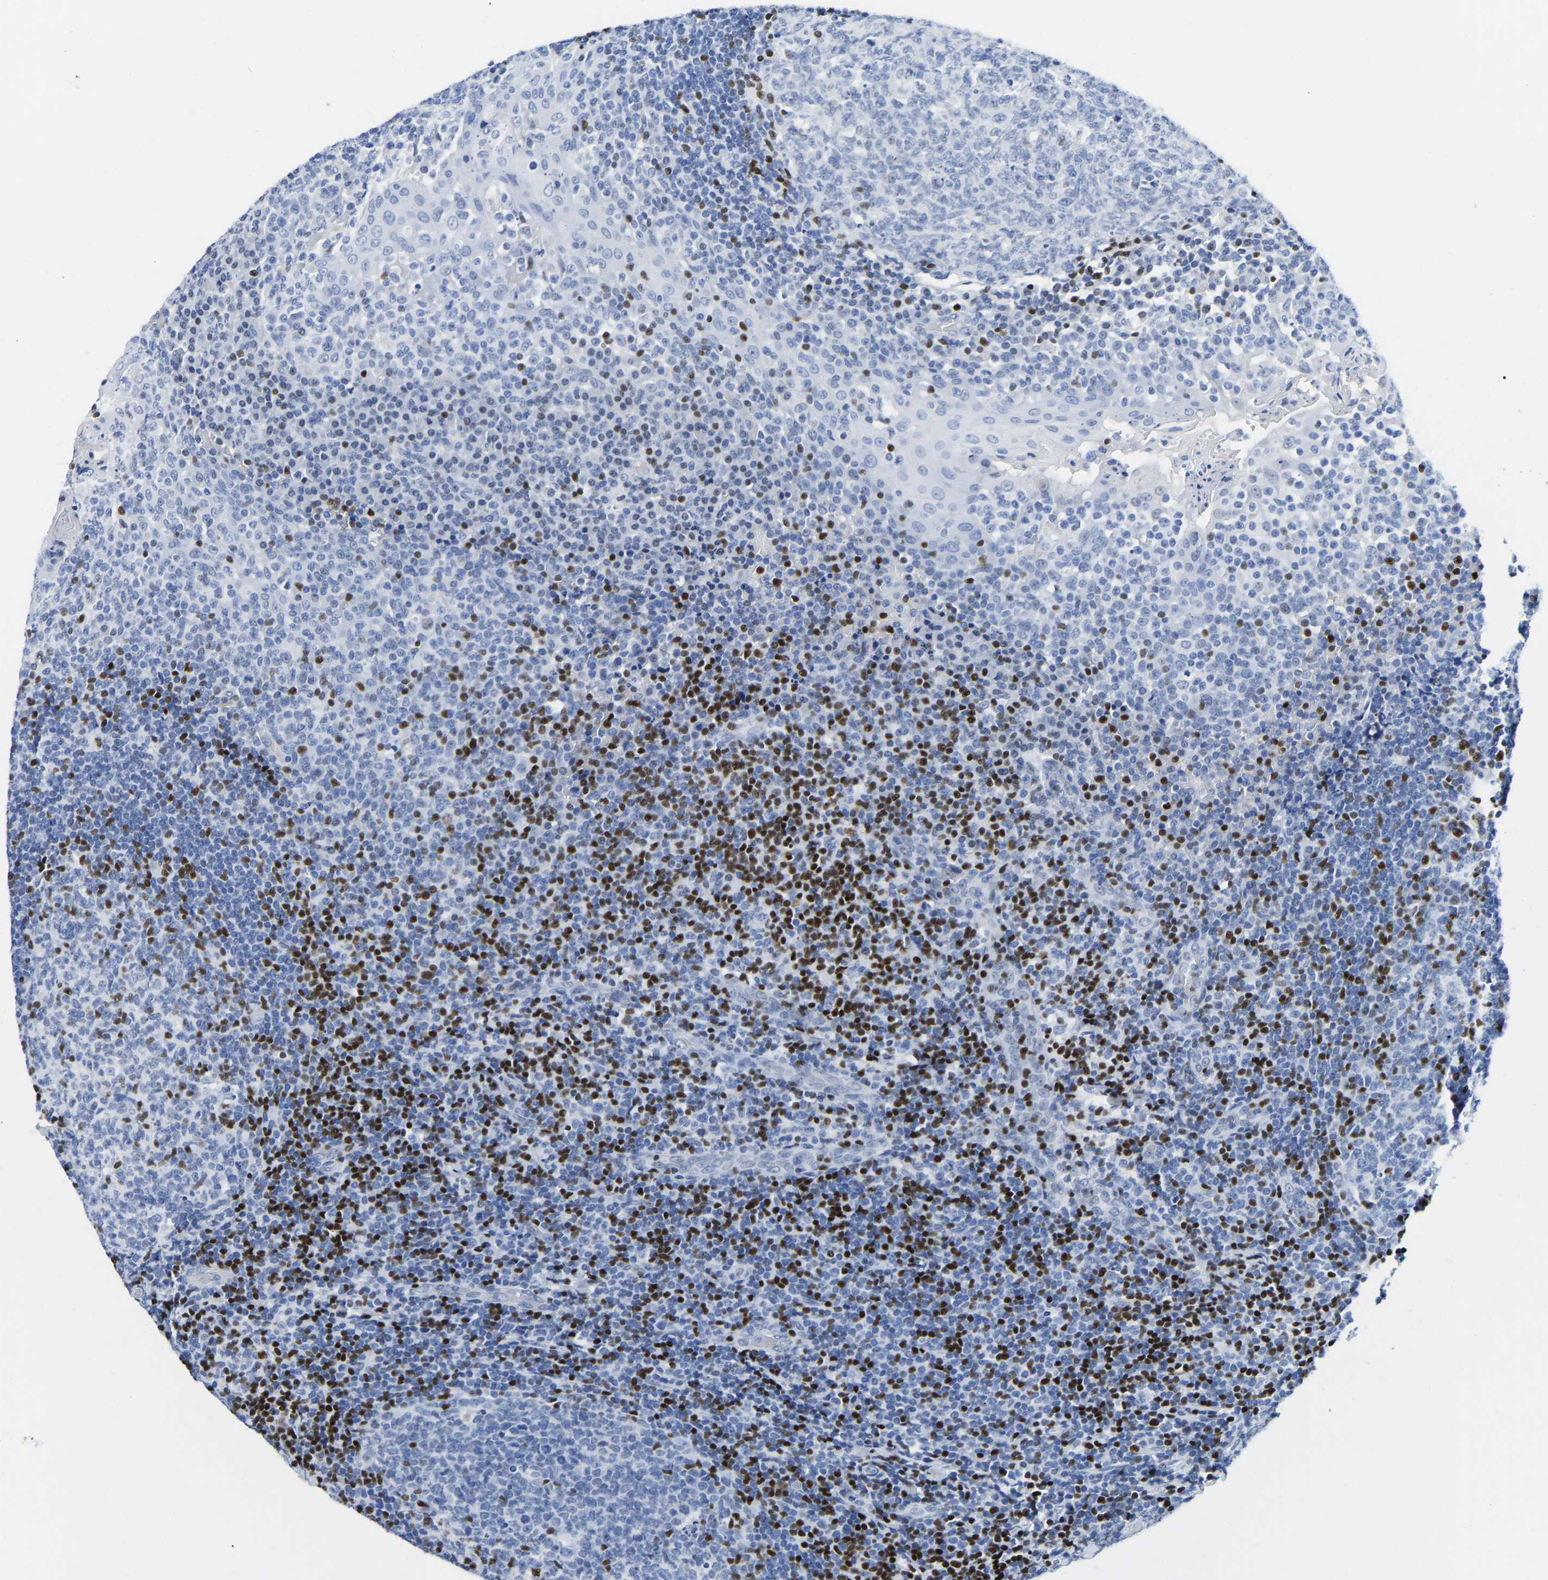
{"staining": {"intensity": "strong", "quantity": "<25%", "location": "nuclear"}, "tissue": "tonsil", "cell_type": "Germinal center cells", "image_type": "normal", "snomed": [{"axis": "morphology", "description": "Normal tissue, NOS"}, {"axis": "topography", "description": "Tonsil"}], "caption": "This photomicrograph shows benign tonsil stained with immunohistochemistry to label a protein in brown. The nuclear of germinal center cells show strong positivity for the protein. Nuclei are counter-stained blue.", "gene": "TCF7", "patient": {"sex": "female", "age": 19}}